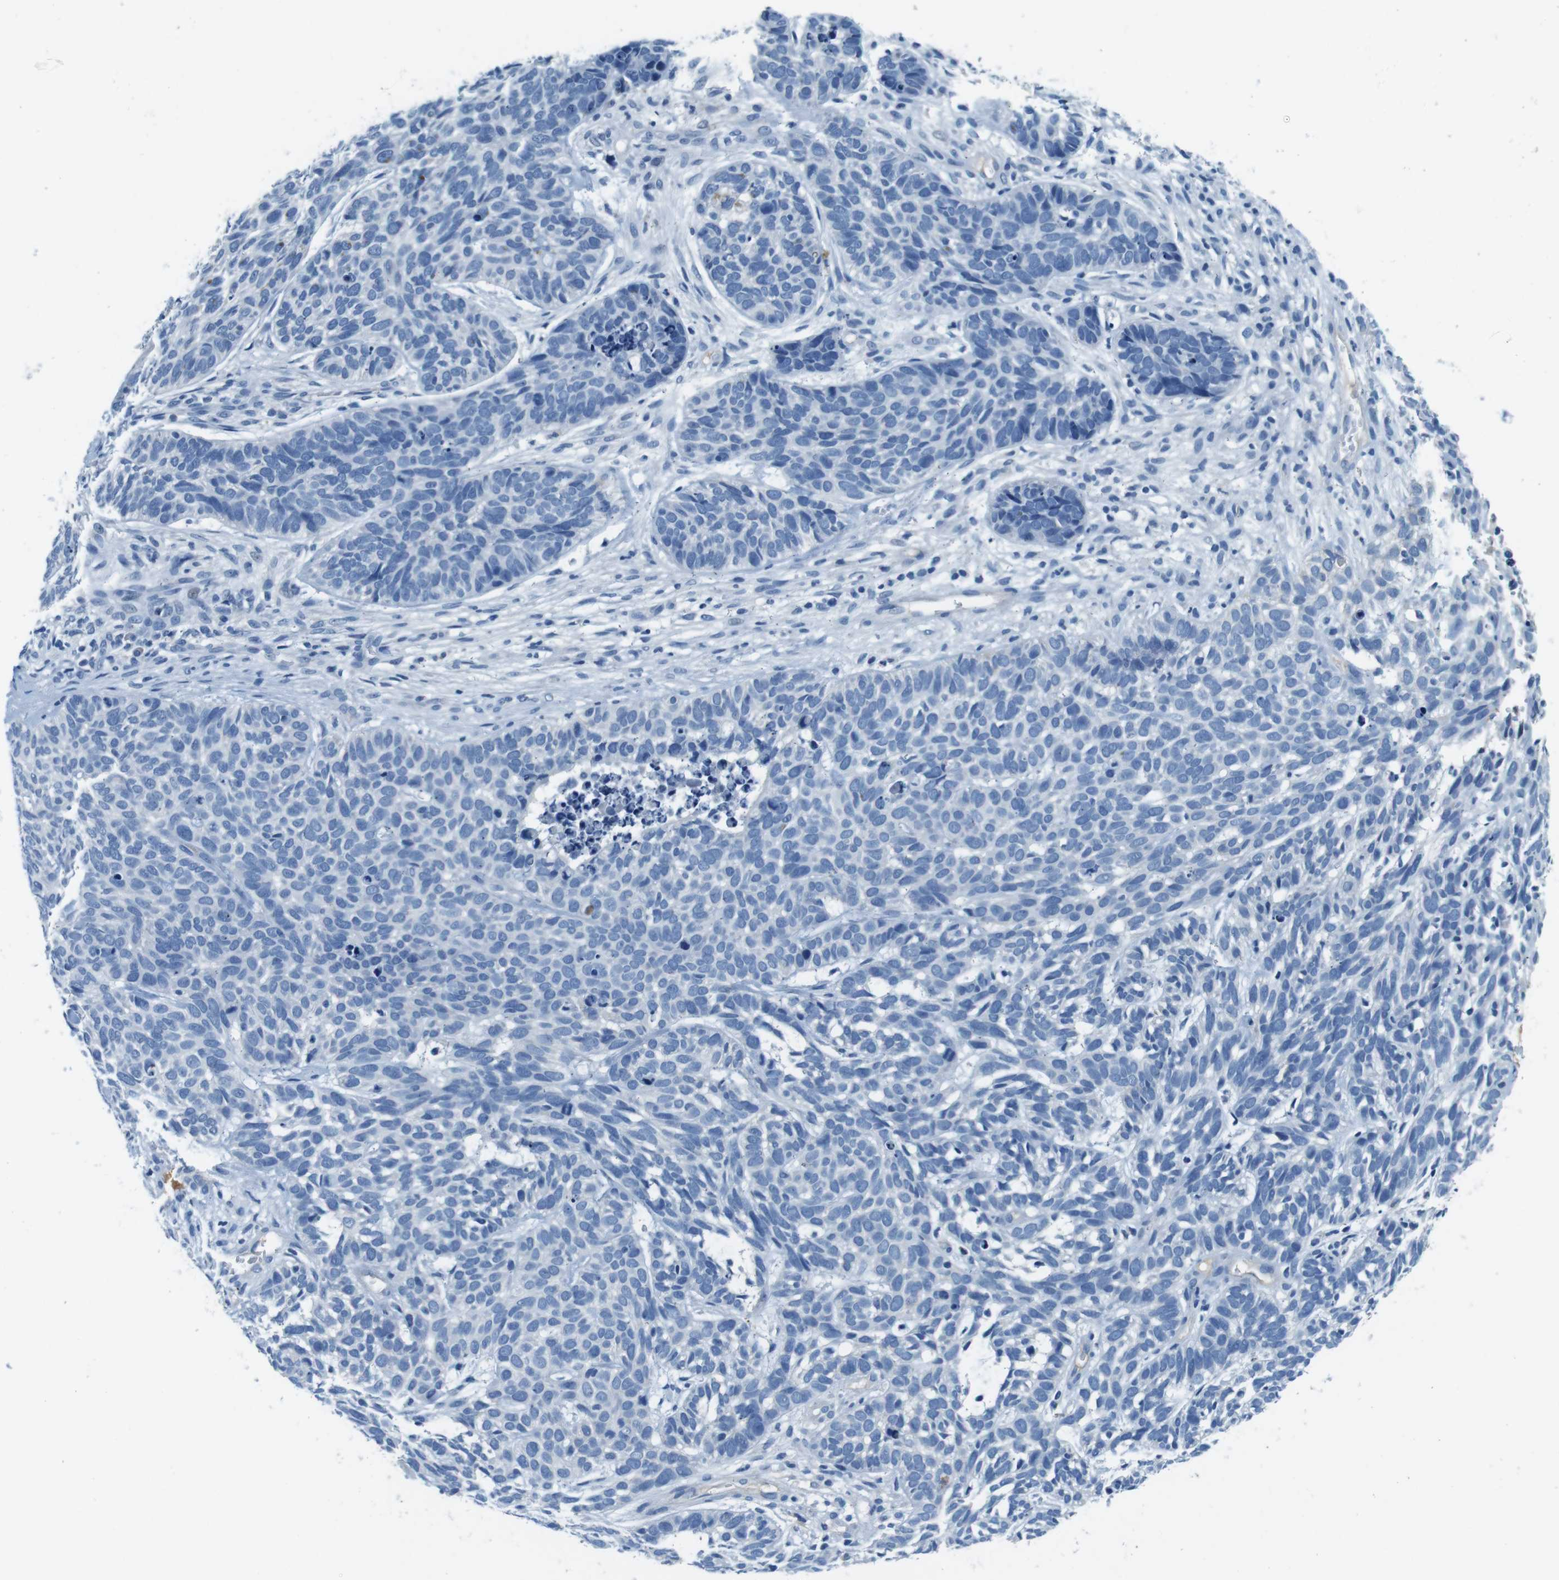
{"staining": {"intensity": "negative", "quantity": "none", "location": "none"}, "tissue": "skin cancer", "cell_type": "Tumor cells", "image_type": "cancer", "snomed": [{"axis": "morphology", "description": "Basal cell carcinoma"}, {"axis": "topography", "description": "Skin"}], "caption": "This photomicrograph is of skin cancer (basal cell carcinoma) stained with IHC to label a protein in brown with the nuclei are counter-stained blue. There is no positivity in tumor cells.", "gene": "IGHD", "patient": {"sex": "male", "age": 87}}